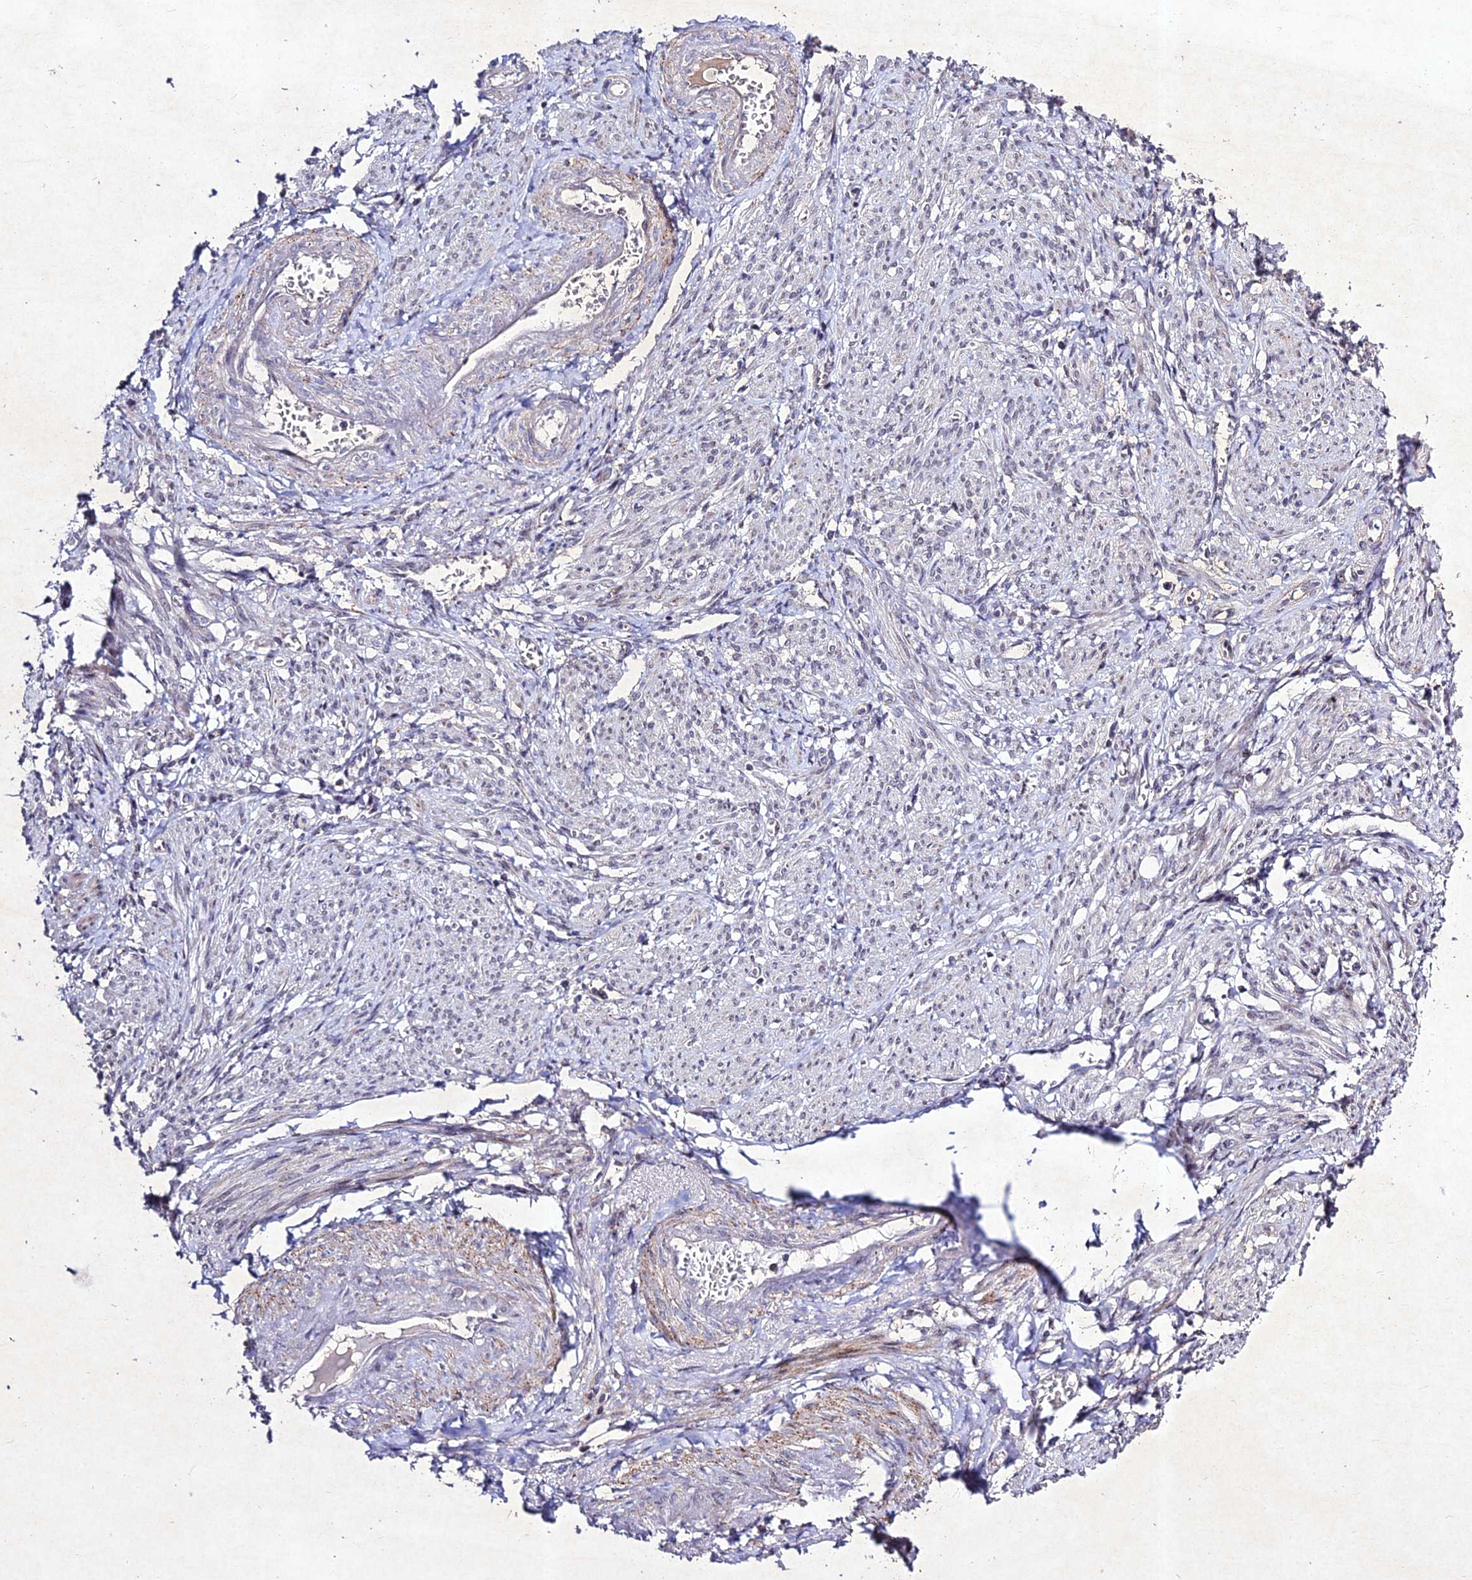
{"staining": {"intensity": "moderate", "quantity": "<25%", "location": "cytoplasmic/membranous"}, "tissue": "smooth muscle", "cell_type": "Smooth muscle cells", "image_type": "normal", "snomed": [{"axis": "morphology", "description": "Normal tissue, NOS"}, {"axis": "topography", "description": "Smooth muscle"}], "caption": "A brown stain shows moderate cytoplasmic/membranous staining of a protein in smooth muscle cells of unremarkable smooth muscle.", "gene": "RAVER1", "patient": {"sex": "female", "age": 39}}